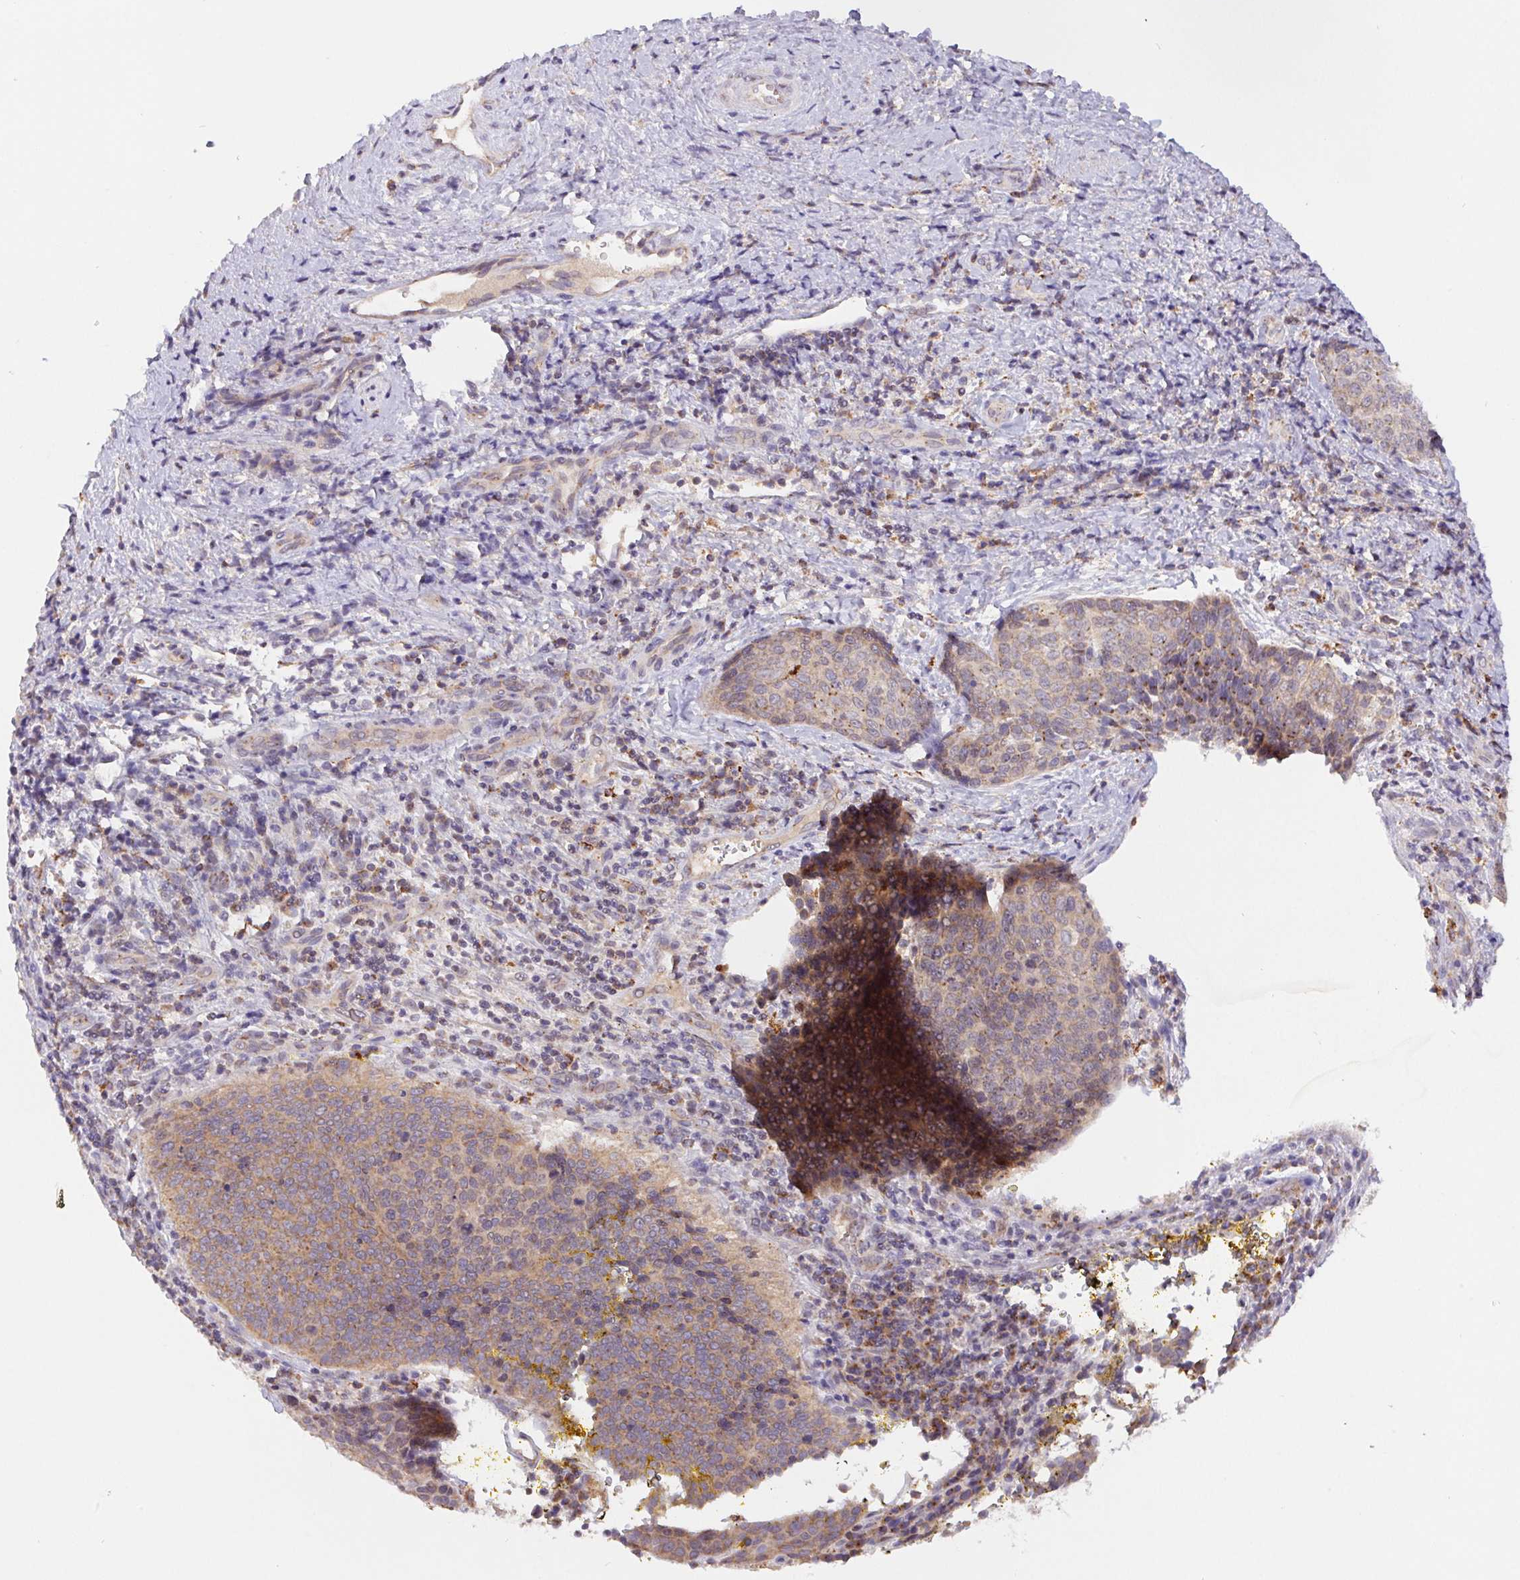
{"staining": {"intensity": "weak", "quantity": "25%-75%", "location": "cytoplasmic/membranous"}, "tissue": "cervical cancer", "cell_type": "Tumor cells", "image_type": "cancer", "snomed": [{"axis": "morphology", "description": "Squamous cell carcinoma, NOS"}, {"axis": "topography", "description": "Cervix"}], "caption": "The immunohistochemical stain highlights weak cytoplasmic/membranous expression in tumor cells of cervical cancer tissue.", "gene": "EMC6", "patient": {"sex": "female", "age": 34}}